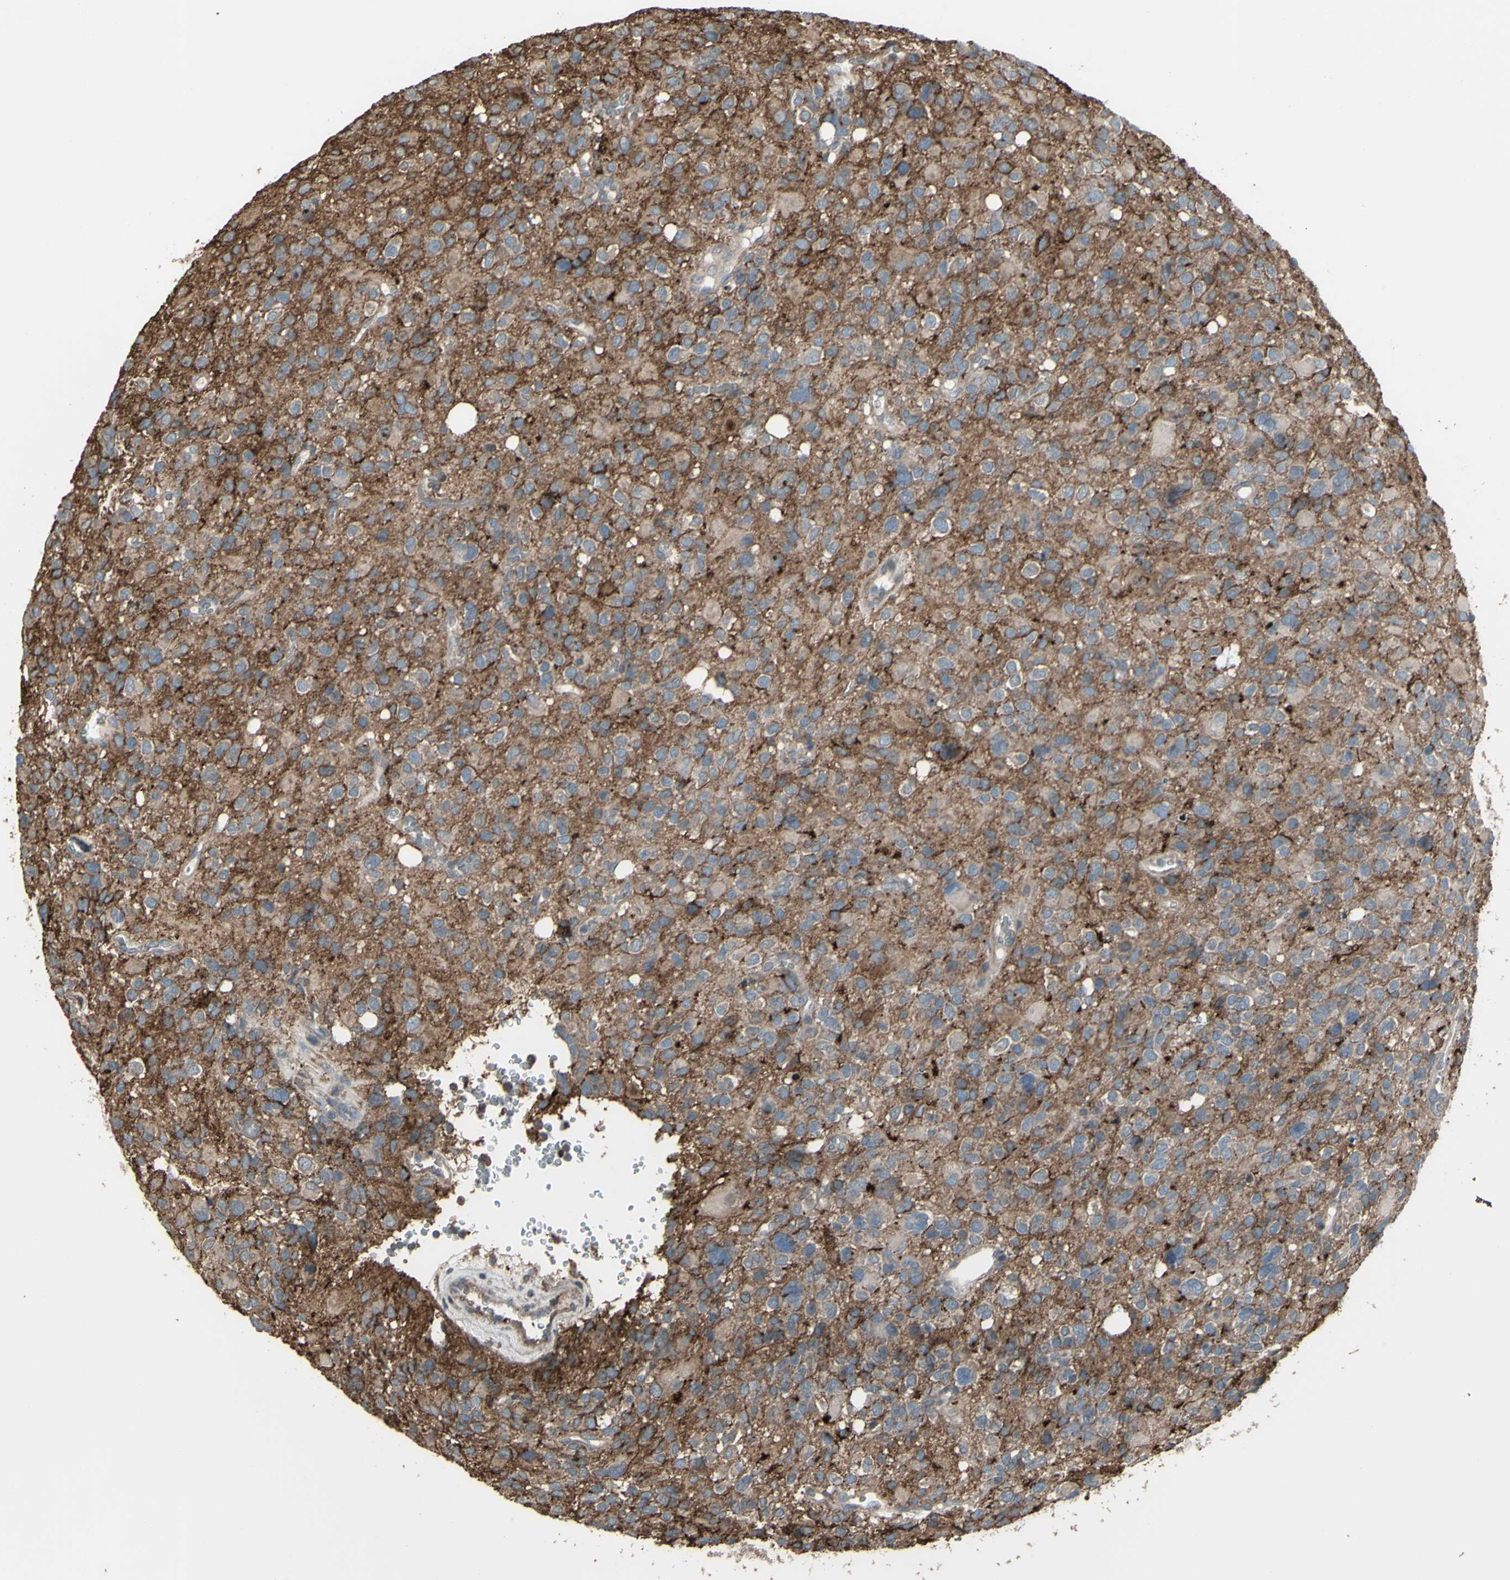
{"staining": {"intensity": "negative", "quantity": "none", "location": "none"}, "tissue": "glioma", "cell_type": "Tumor cells", "image_type": "cancer", "snomed": [{"axis": "morphology", "description": "Glioma, malignant, High grade"}, {"axis": "topography", "description": "Brain"}], "caption": "A high-resolution photomicrograph shows IHC staining of glioma, which shows no significant expression in tumor cells.", "gene": "SMO", "patient": {"sex": "male", "age": 48}}